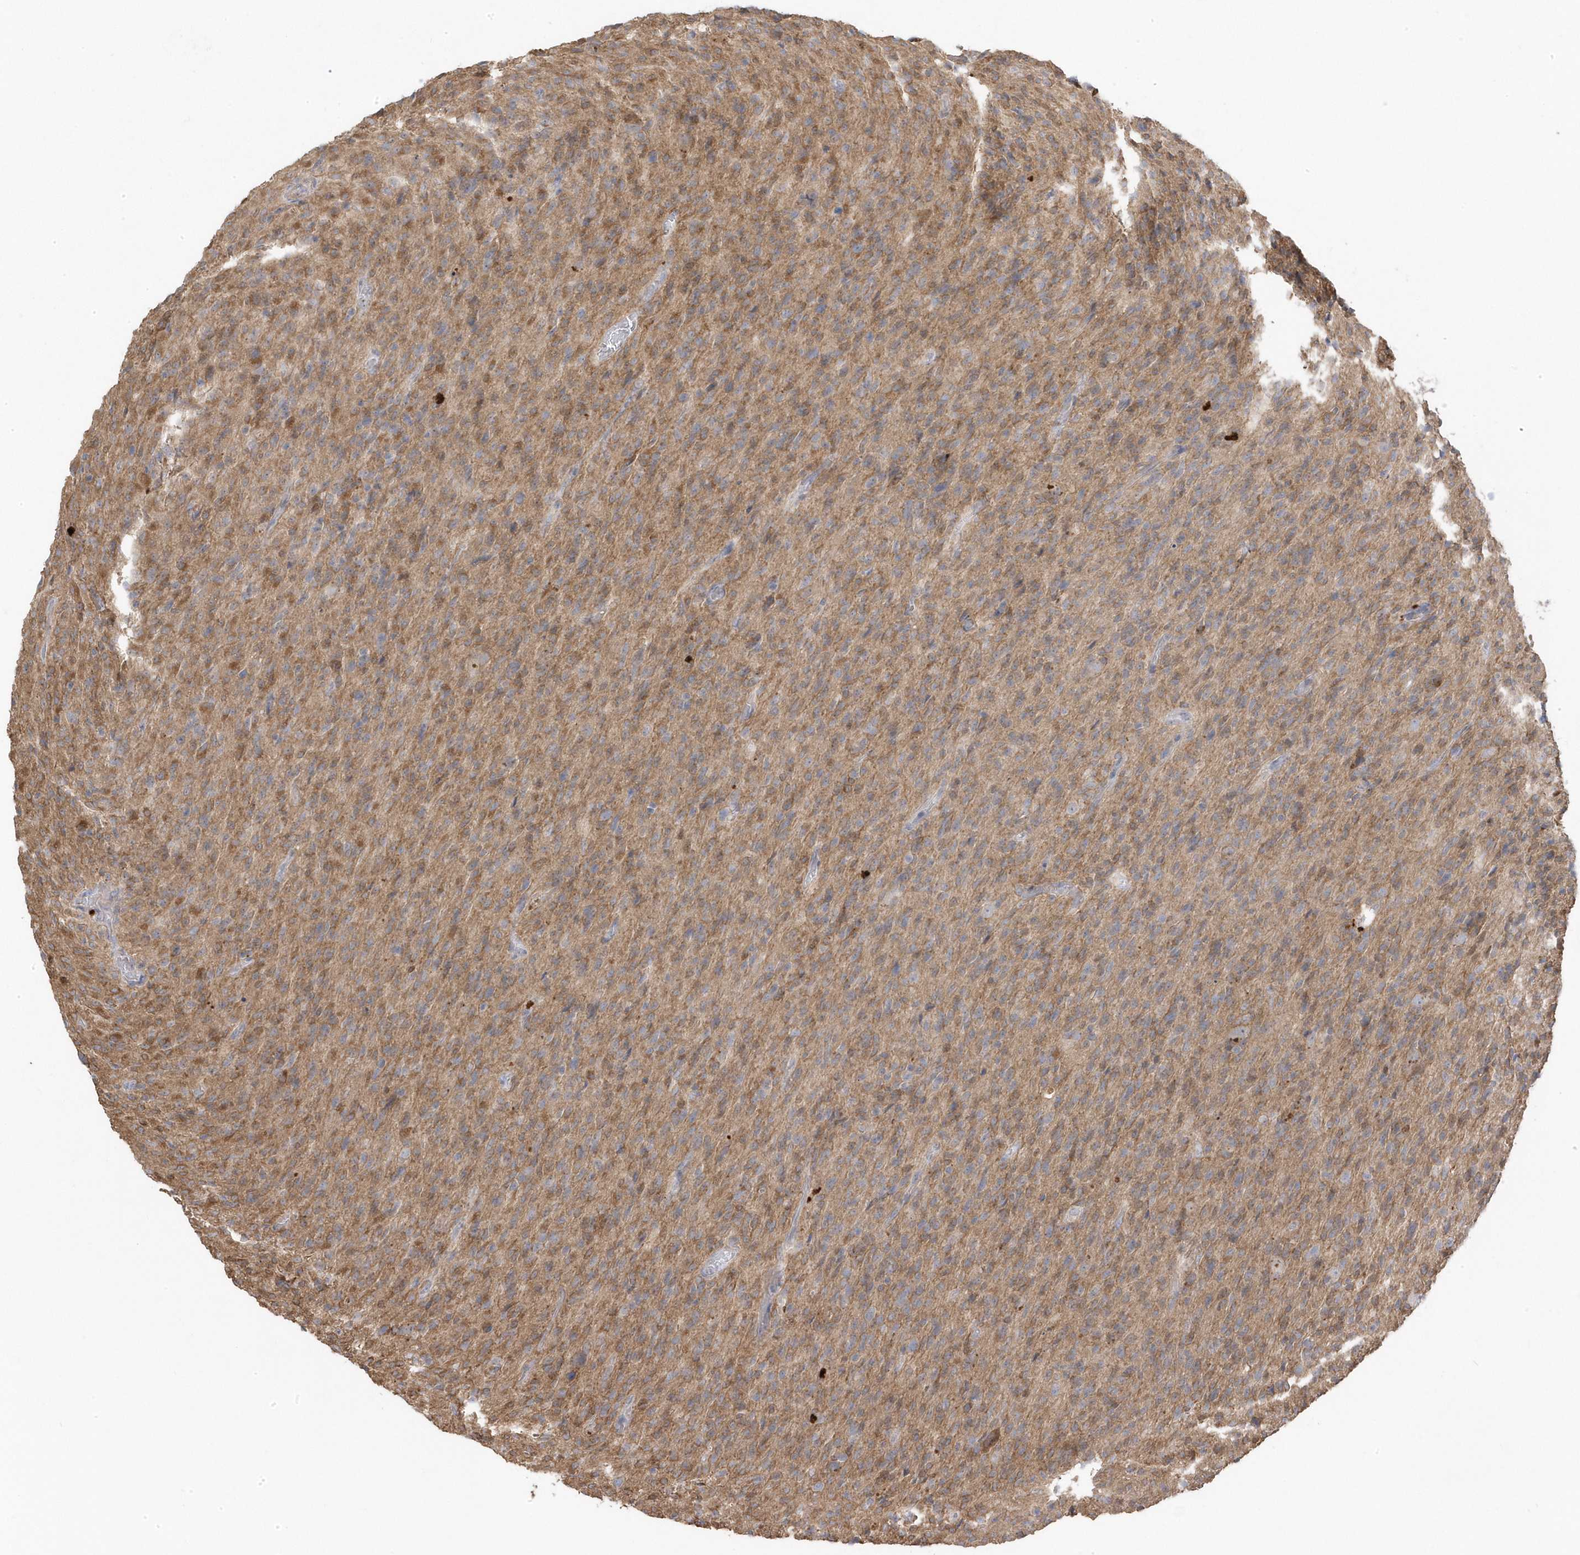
{"staining": {"intensity": "moderate", "quantity": ">75%", "location": "cytoplasmic/membranous"}, "tissue": "glioma", "cell_type": "Tumor cells", "image_type": "cancer", "snomed": [{"axis": "morphology", "description": "Glioma, malignant, High grade"}, {"axis": "topography", "description": "Brain"}], "caption": "Immunohistochemistry (DAB) staining of malignant glioma (high-grade) shows moderate cytoplasmic/membranous protein expression in about >75% of tumor cells.", "gene": "GTPBP6", "patient": {"sex": "female", "age": 57}}